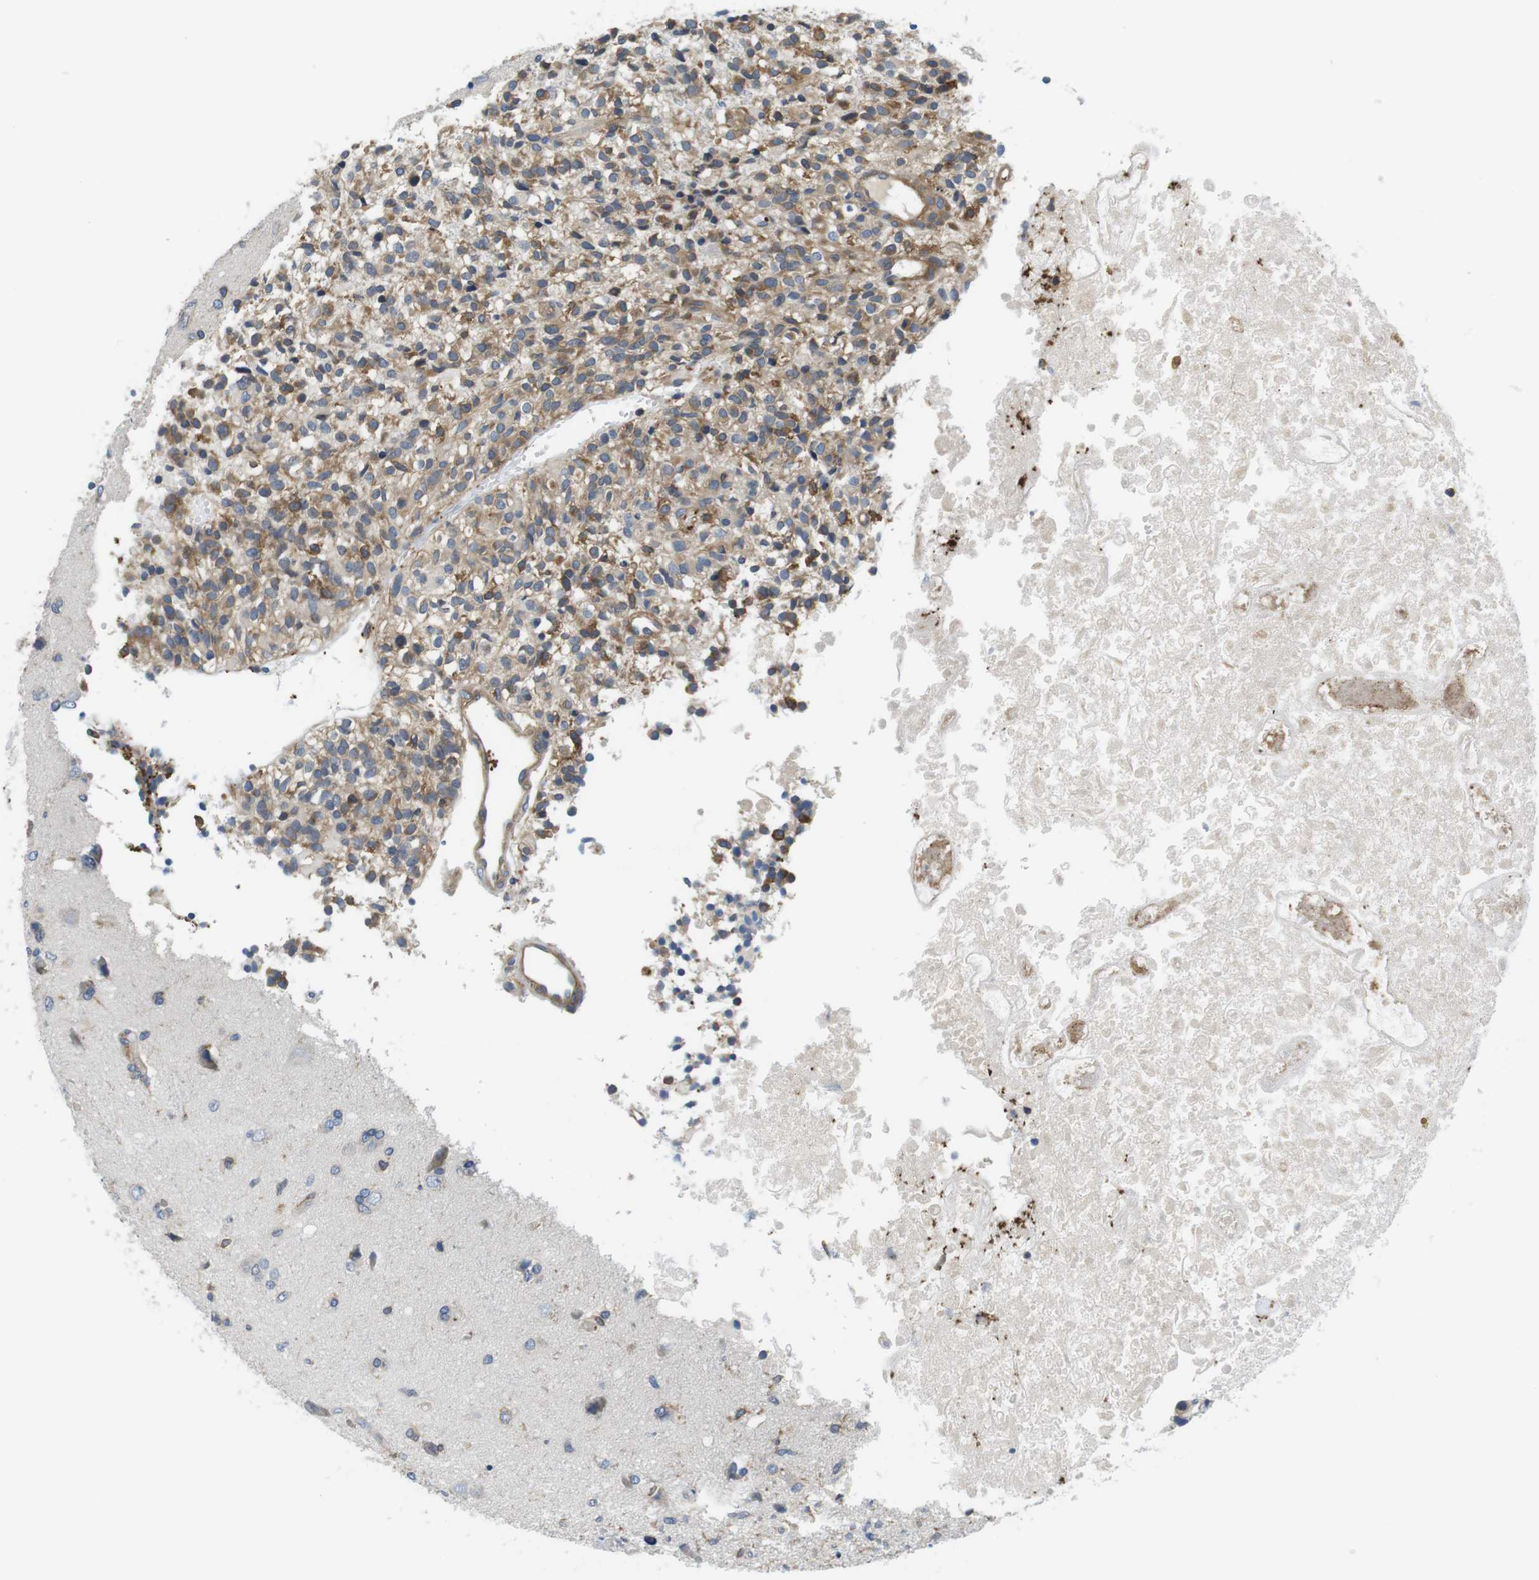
{"staining": {"intensity": "weak", "quantity": "25%-75%", "location": "cytoplasmic/membranous"}, "tissue": "glioma", "cell_type": "Tumor cells", "image_type": "cancer", "snomed": [{"axis": "morphology", "description": "Glioma, malignant, High grade"}, {"axis": "topography", "description": "Brain"}], "caption": "The histopathology image shows immunohistochemical staining of glioma. There is weak cytoplasmic/membranous expression is present in about 25%-75% of tumor cells. (DAB IHC with brightfield microscopy, high magnification).", "gene": "HERPUD2", "patient": {"sex": "female", "age": 59}}